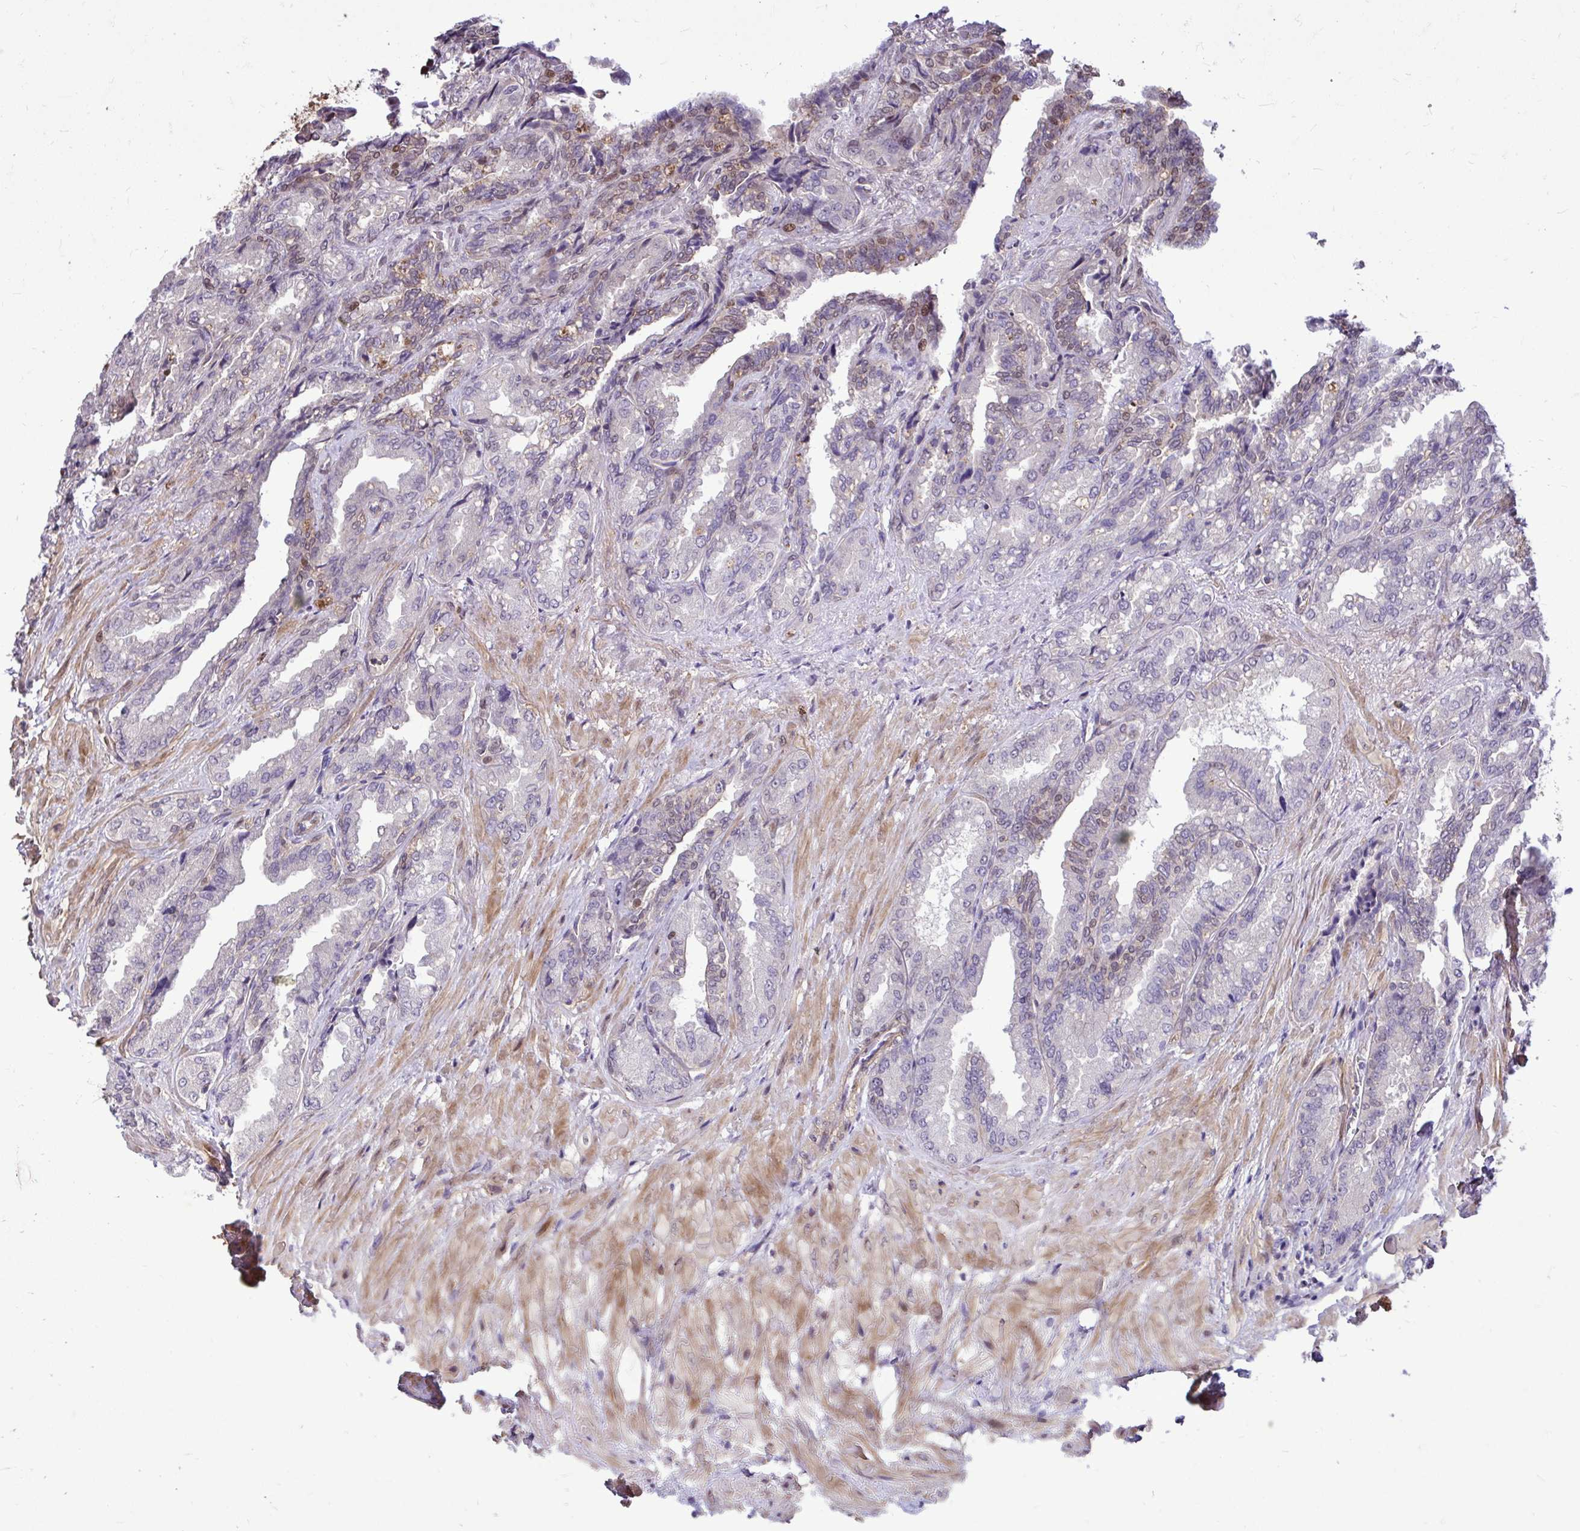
{"staining": {"intensity": "strong", "quantity": "25%-75%", "location": "cytoplasmic/membranous"}, "tissue": "seminal vesicle", "cell_type": "Glandular cells", "image_type": "normal", "snomed": [{"axis": "morphology", "description": "Normal tissue, NOS"}, {"axis": "topography", "description": "Seminal veicle"}], "caption": "Normal seminal vesicle reveals strong cytoplasmic/membranous positivity in about 25%-75% of glandular cells.", "gene": "TRIP6", "patient": {"sex": "male", "age": 68}}